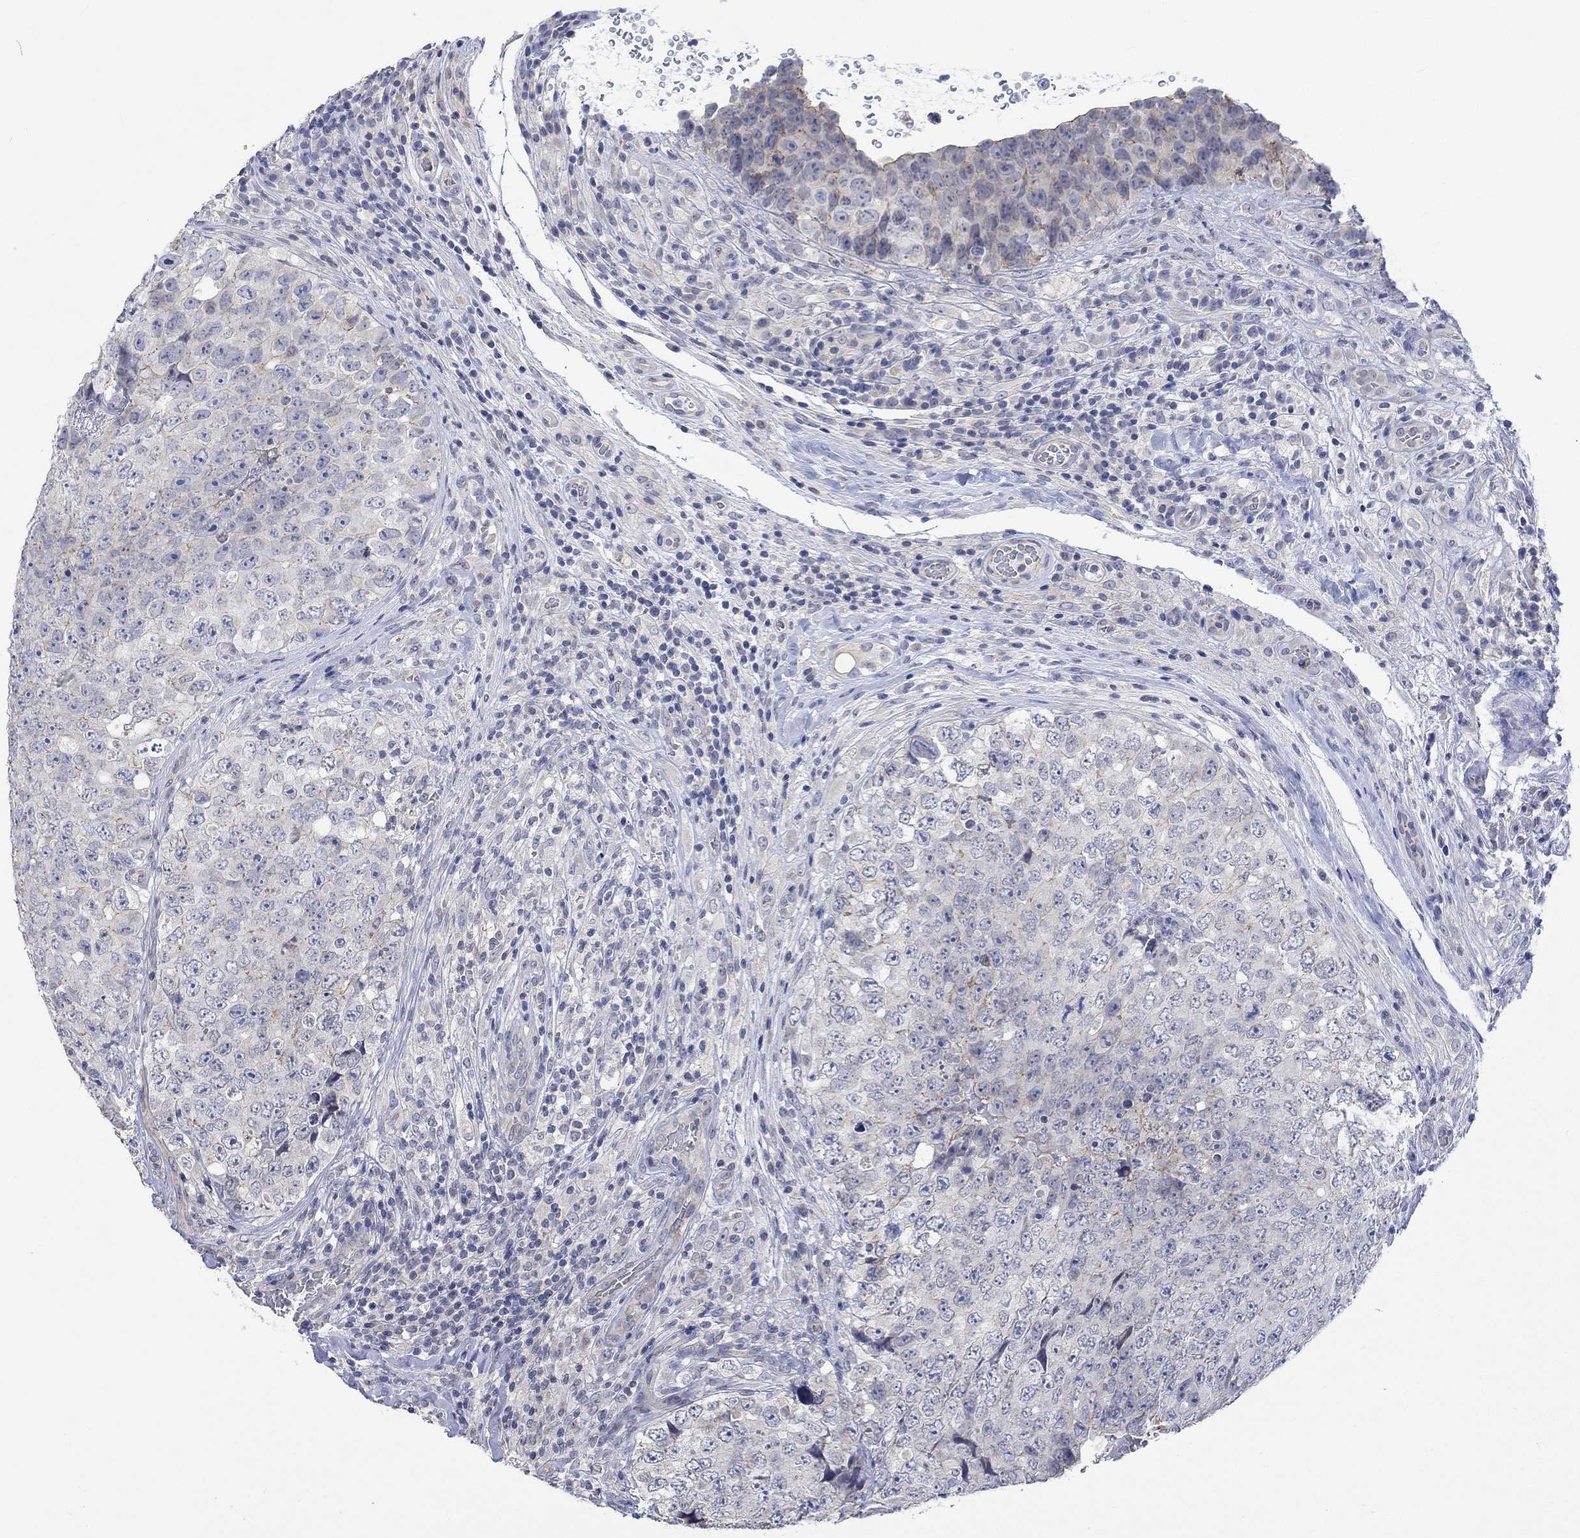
{"staining": {"intensity": "weak", "quantity": "<25%", "location": "cytoplasmic/membranous"}, "tissue": "testis cancer", "cell_type": "Tumor cells", "image_type": "cancer", "snomed": [{"axis": "morphology", "description": "Seminoma, NOS"}, {"axis": "topography", "description": "Testis"}], "caption": "A high-resolution micrograph shows immunohistochemistry staining of testis cancer (seminoma), which demonstrates no significant positivity in tumor cells. Brightfield microscopy of IHC stained with DAB (brown) and hematoxylin (blue), captured at high magnification.", "gene": "AGRP", "patient": {"sex": "male", "age": 34}}